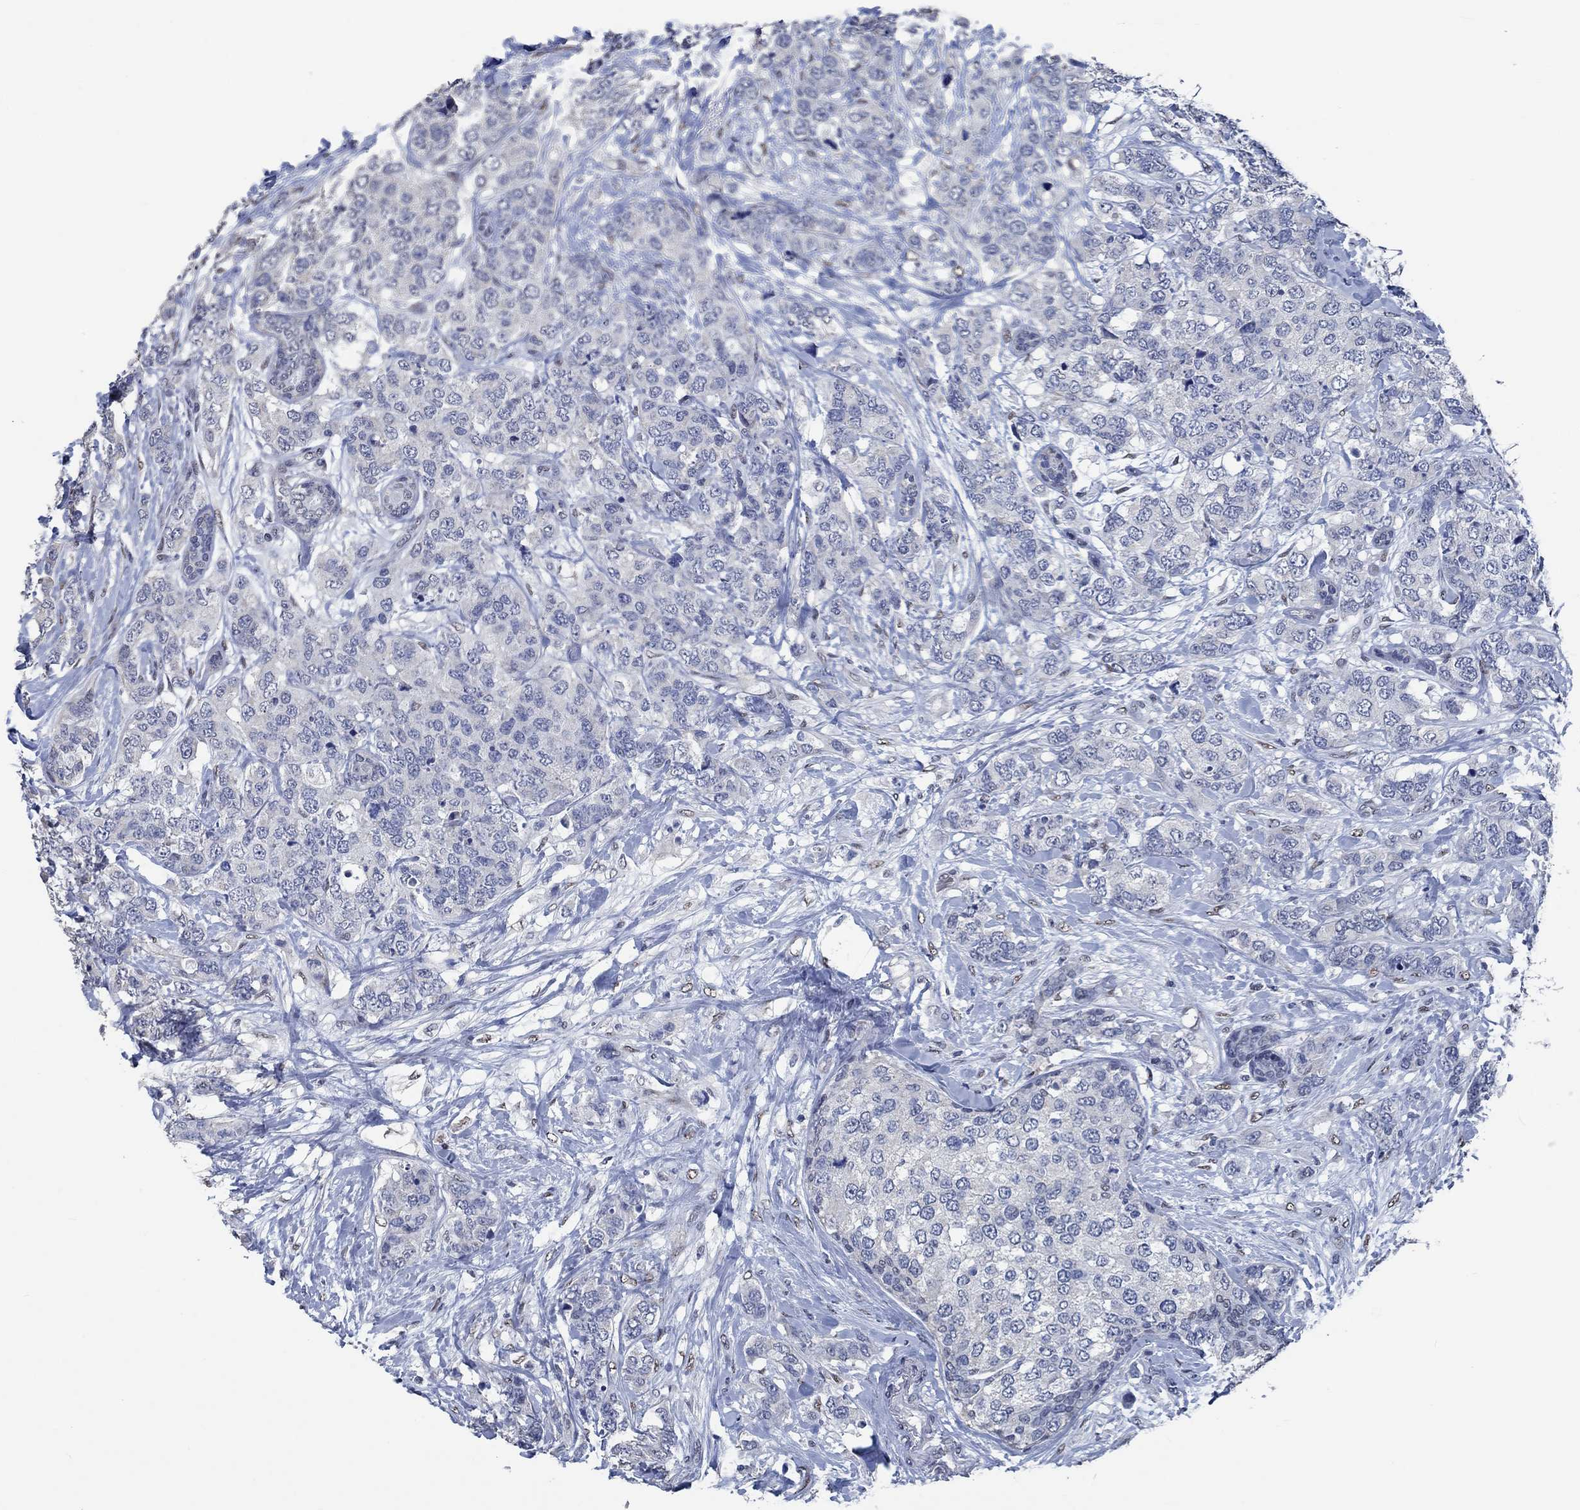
{"staining": {"intensity": "negative", "quantity": "none", "location": "none"}, "tissue": "breast cancer", "cell_type": "Tumor cells", "image_type": "cancer", "snomed": [{"axis": "morphology", "description": "Lobular carcinoma"}, {"axis": "topography", "description": "Breast"}], "caption": "Immunohistochemistry (IHC) photomicrograph of human breast cancer (lobular carcinoma) stained for a protein (brown), which exhibits no expression in tumor cells. The staining was performed using DAB (3,3'-diaminobenzidine) to visualize the protein expression in brown, while the nuclei were stained in blue with hematoxylin (Magnification: 20x).", "gene": "OBSCN", "patient": {"sex": "female", "age": 59}}